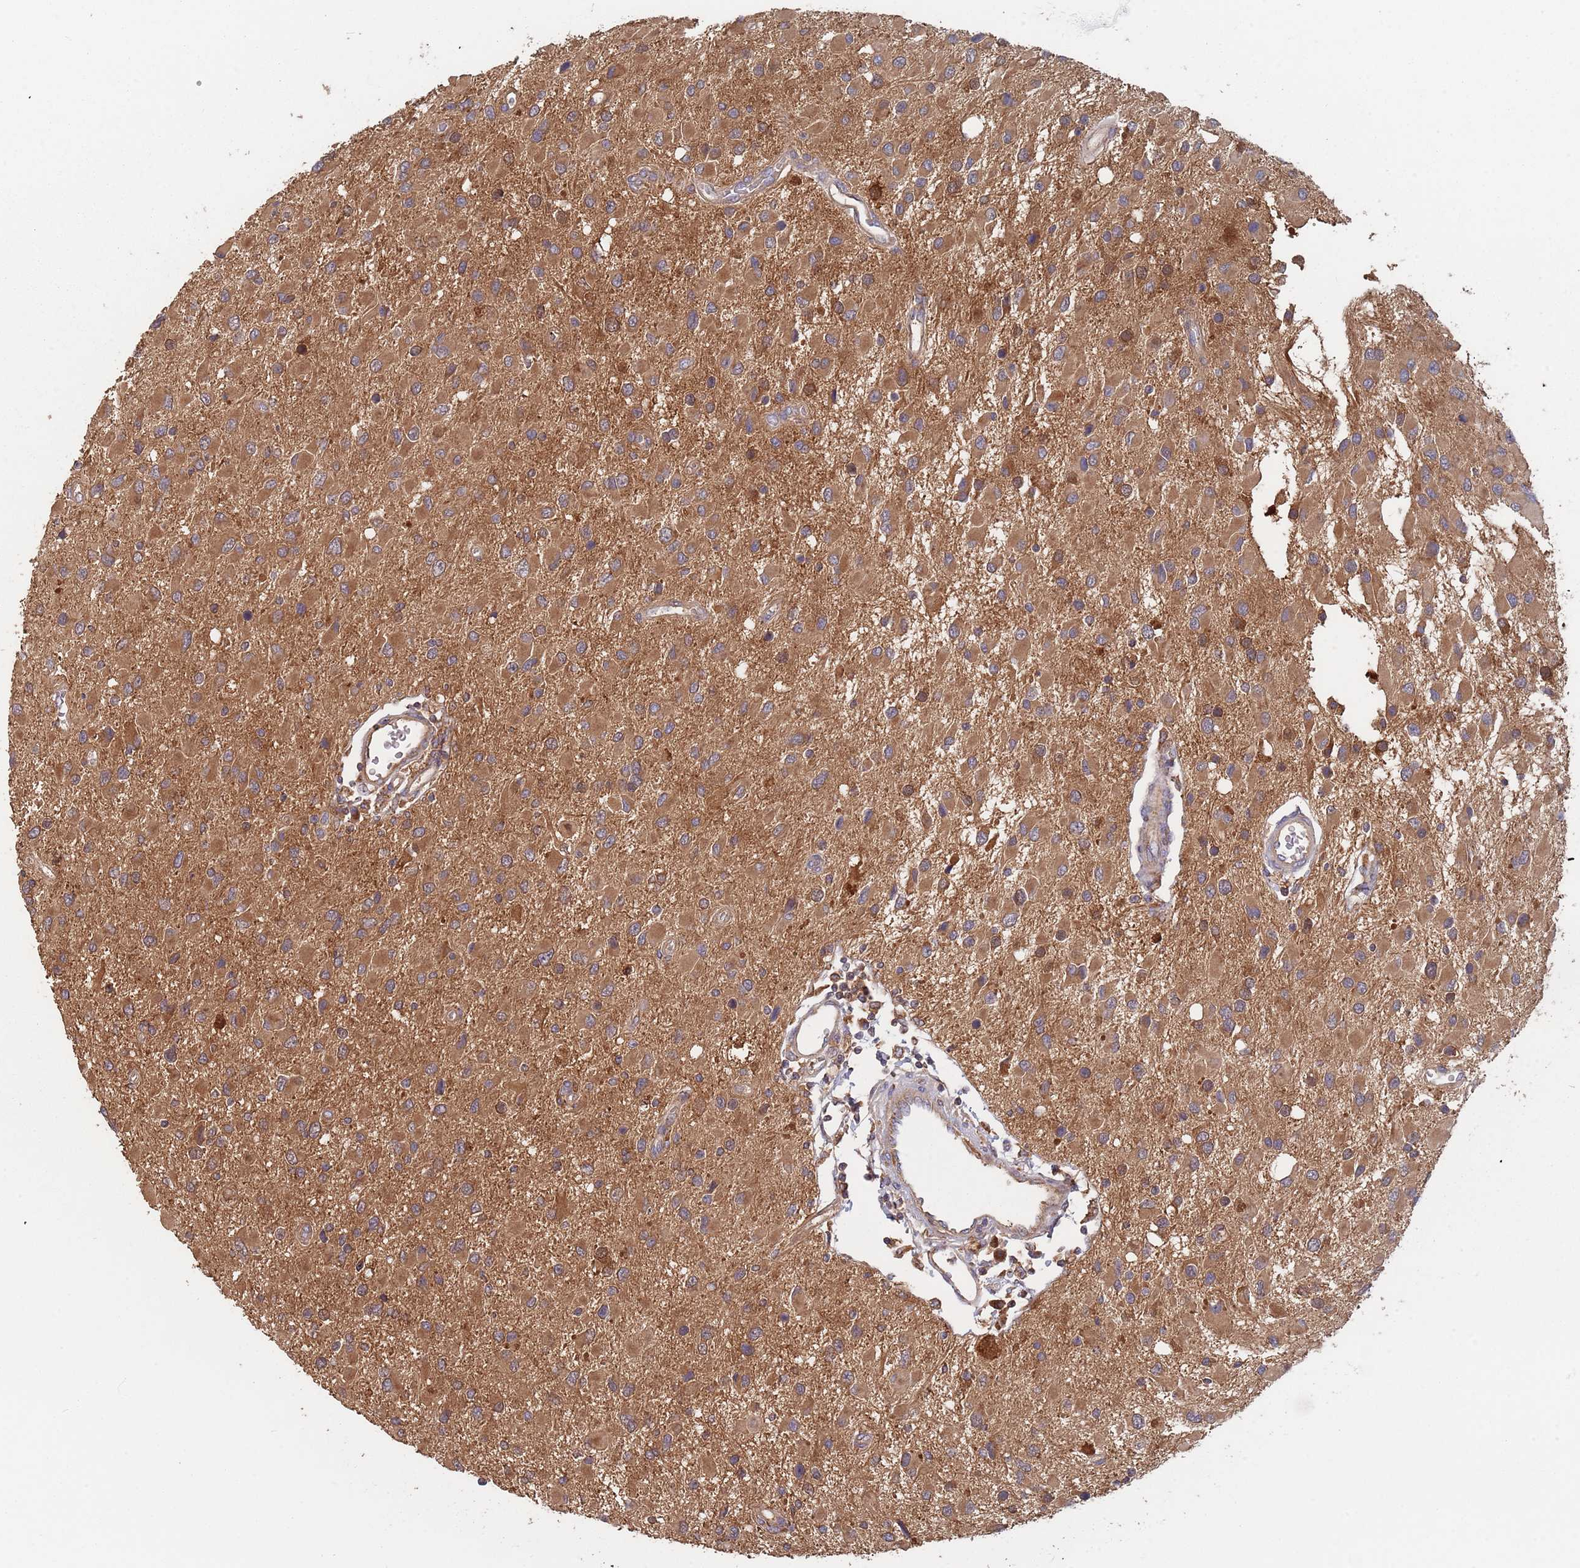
{"staining": {"intensity": "moderate", "quantity": ">75%", "location": "cytoplasmic/membranous"}, "tissue": "glioma", "cell_type": "Tumor cells", "image_type": "cancer", "snomed": [{"axis": "morphology", "description": "Glioma, malignant, High grade"}, {"axis": "topography", "description": "Brain"}], "caption": "The histopathology image shows staining of malignant glioma (high-grade), revealing moderate cytoplasmic/membranous protein expression (brown color) within tumor cells.", "gene": "GDI2", "patient": {"sex": "male", "age": 53}}